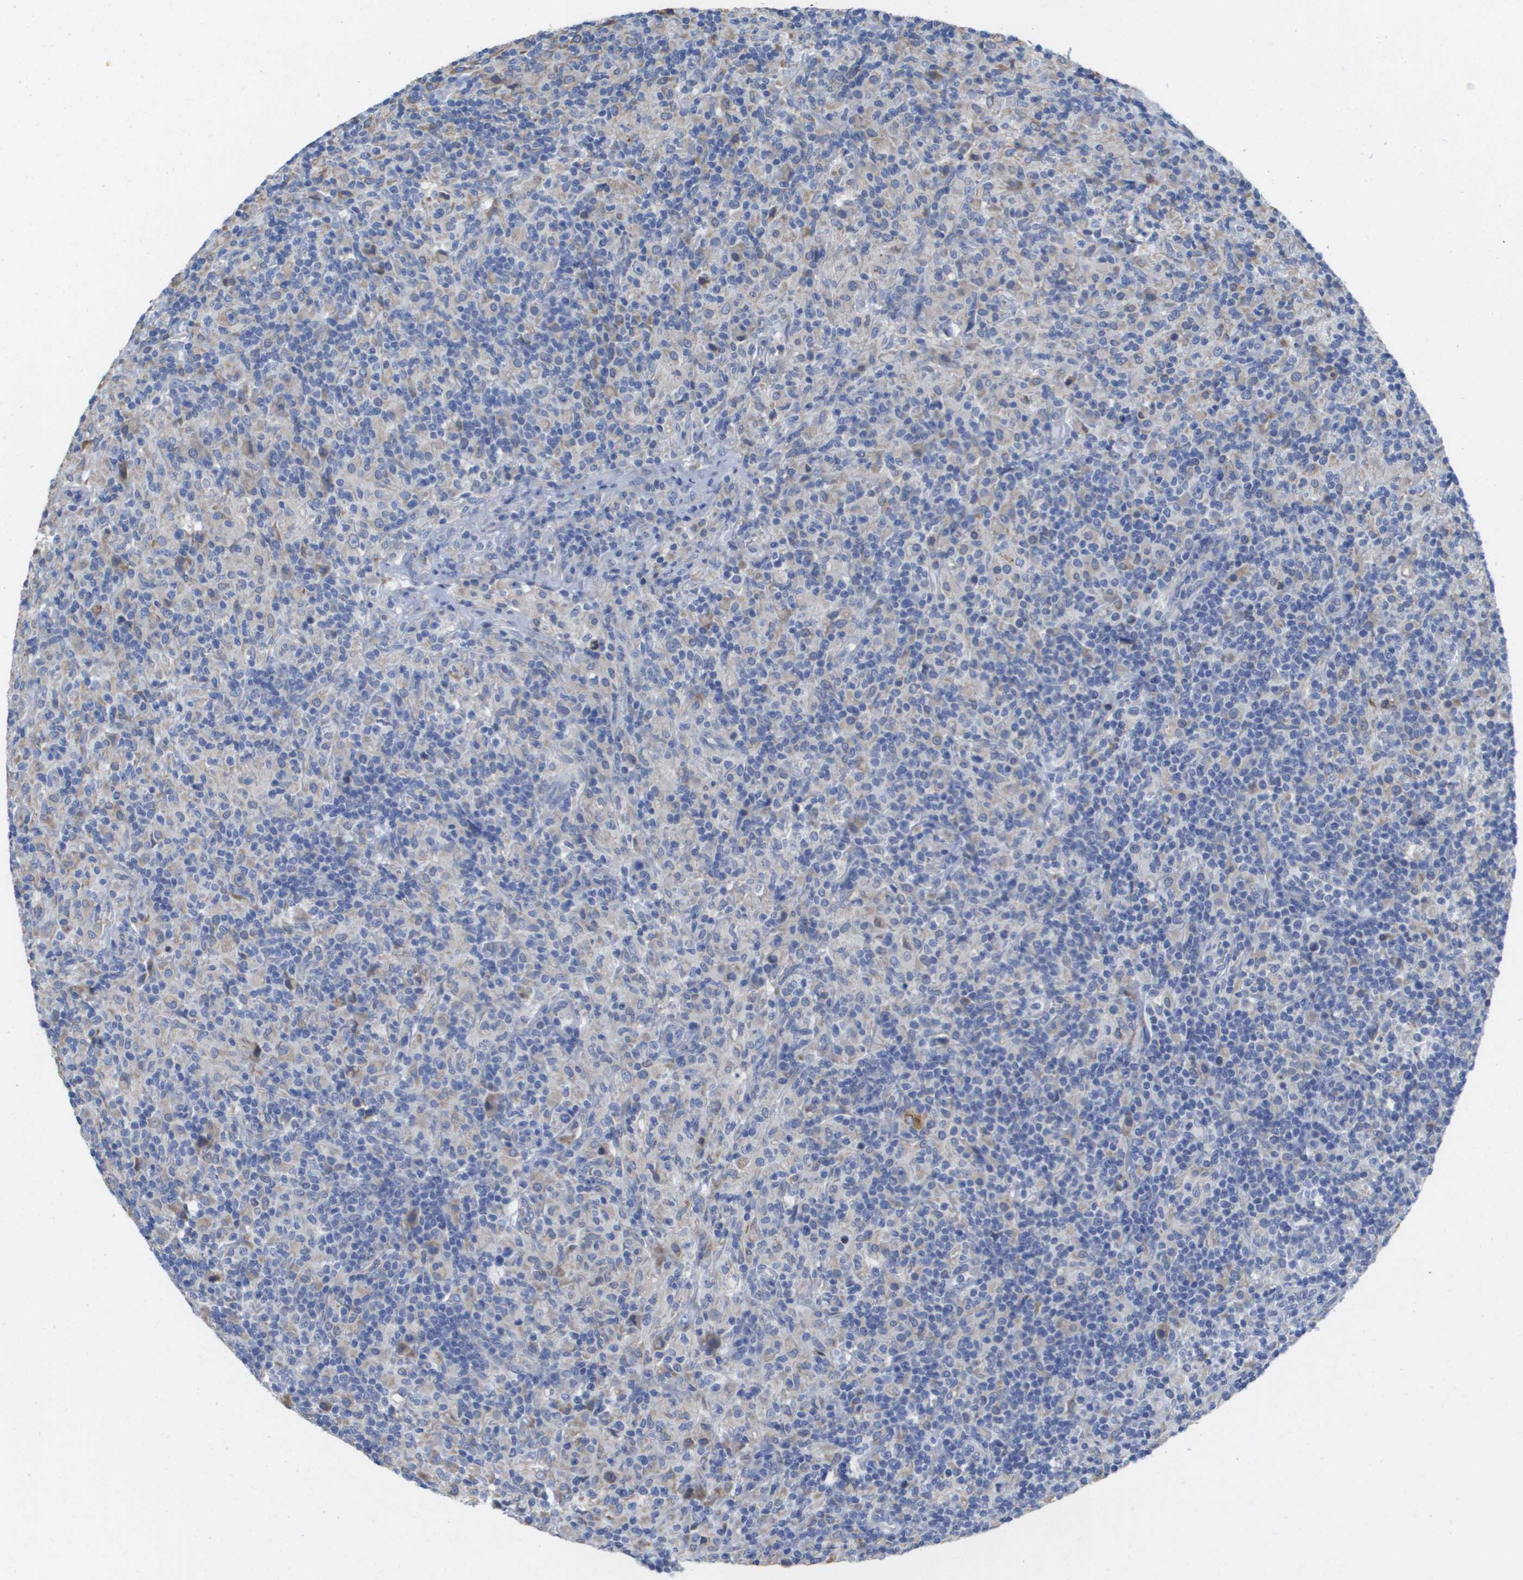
{"staining": {"intensity": "negative", "quantity": "none", "location": "none"}, "tissue": "lymphoma", "cell_type": "Tumor cells", "image_type": "cancer", "snomed": [{"axis": "morphology", "description": "Hodgkin's disease, NOS"}, {"axis": "topography", "description": "Lymph node"}], "caption": "Tumor cells are negative for brown protein staining in Hodgkin's disease.", "gene": "SDR42E1", "patient": {"sex": "male", "age": 70}}